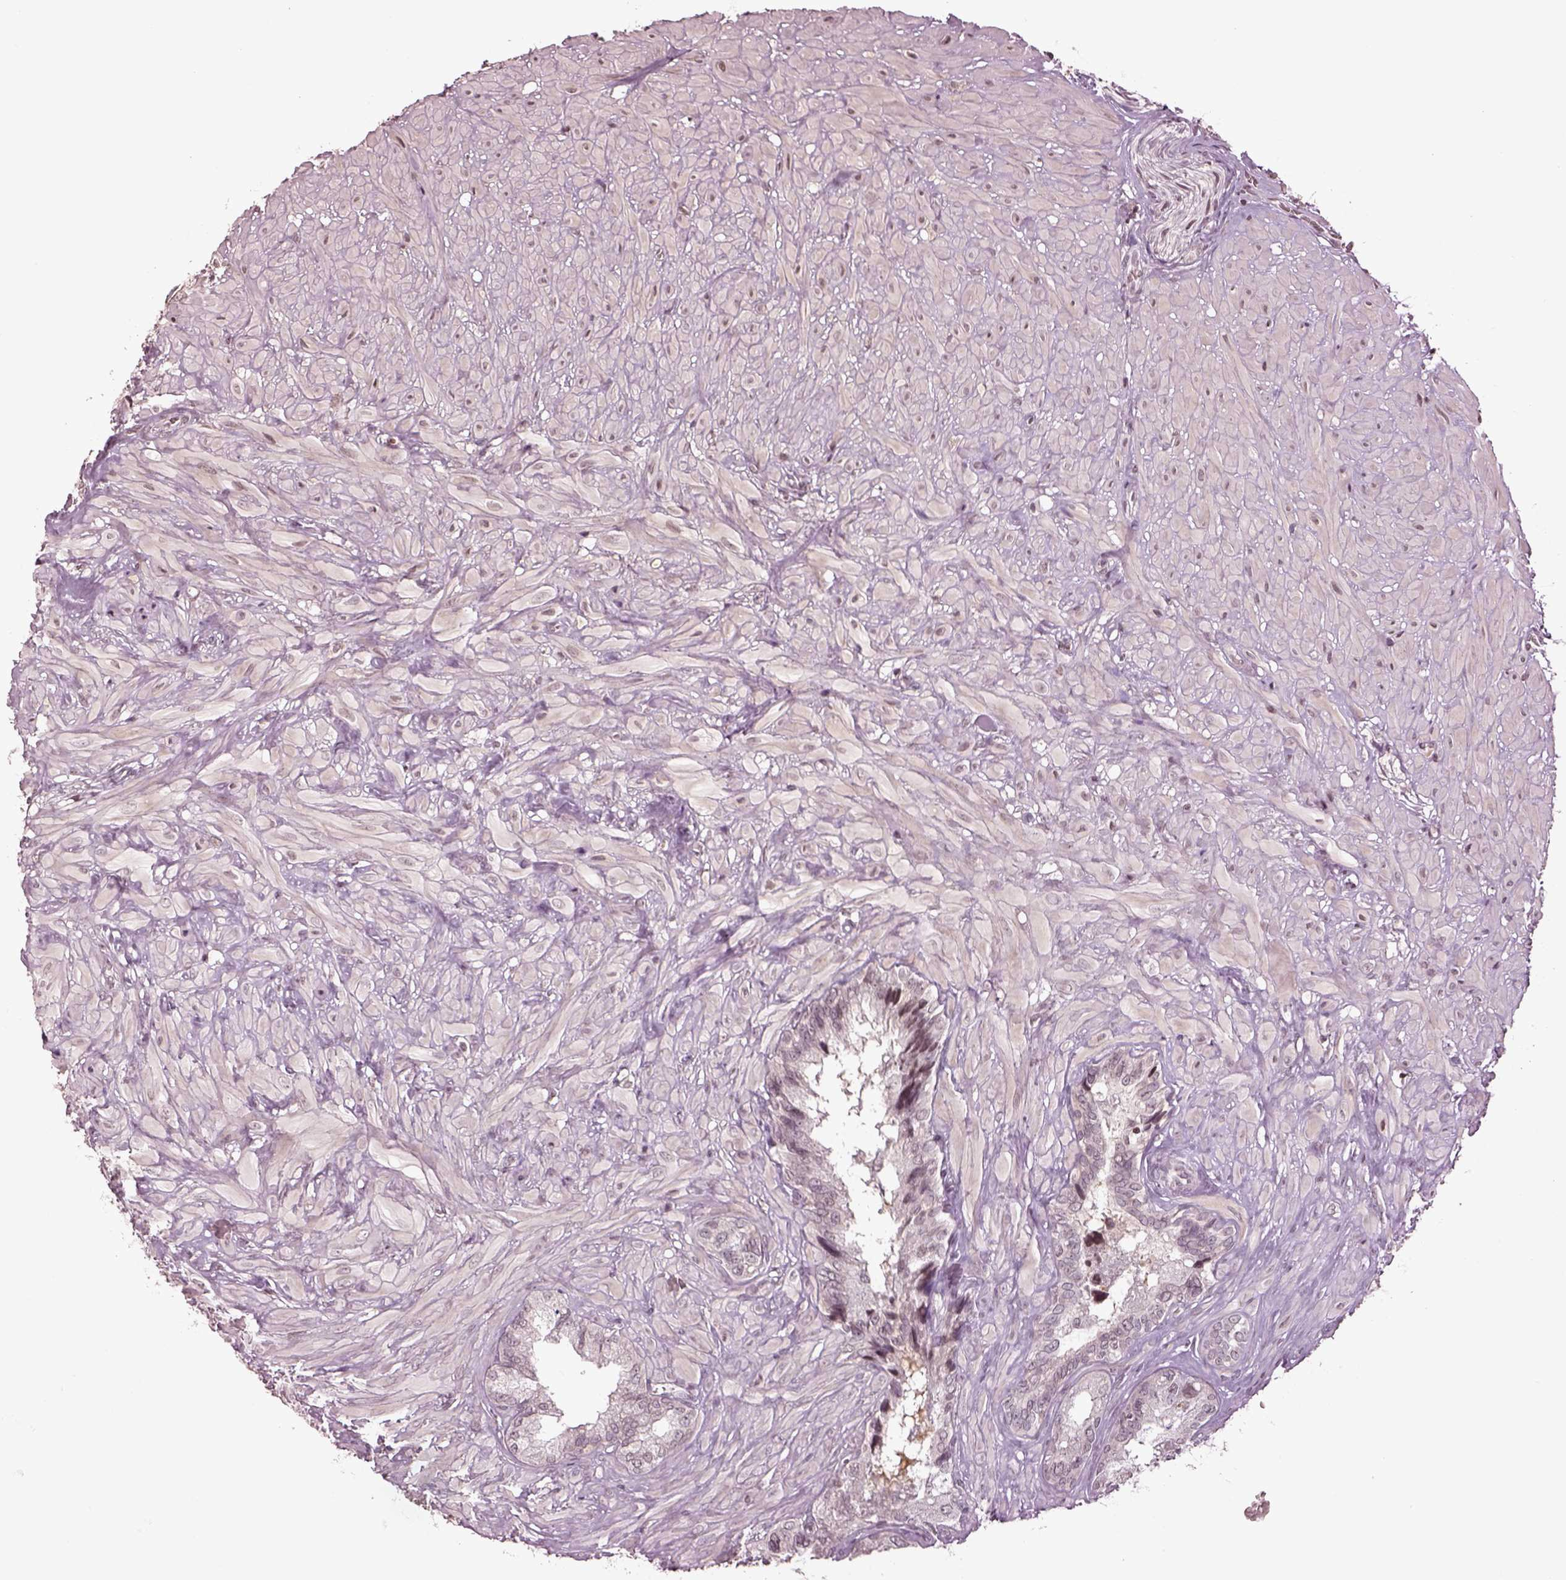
{"staining": {"intensity": "negative", "quantity": "none", "location": "none"}, "tissue": "seminal vesicle", "cell_type": "Glandular cells", "image_type": "normal", "snomed": [{"axis": "morphology", "description": "Normal tissue, NOS"}, {"axis": "topography", "description": "Seminal veicle"}], "caption": "Immunohistochemistry (IHC) of benign human seminal vesicle demonstrates no staining in glandular cells.", "gene": "GRM4", "patient": {"sex": "male", "age": 72}}